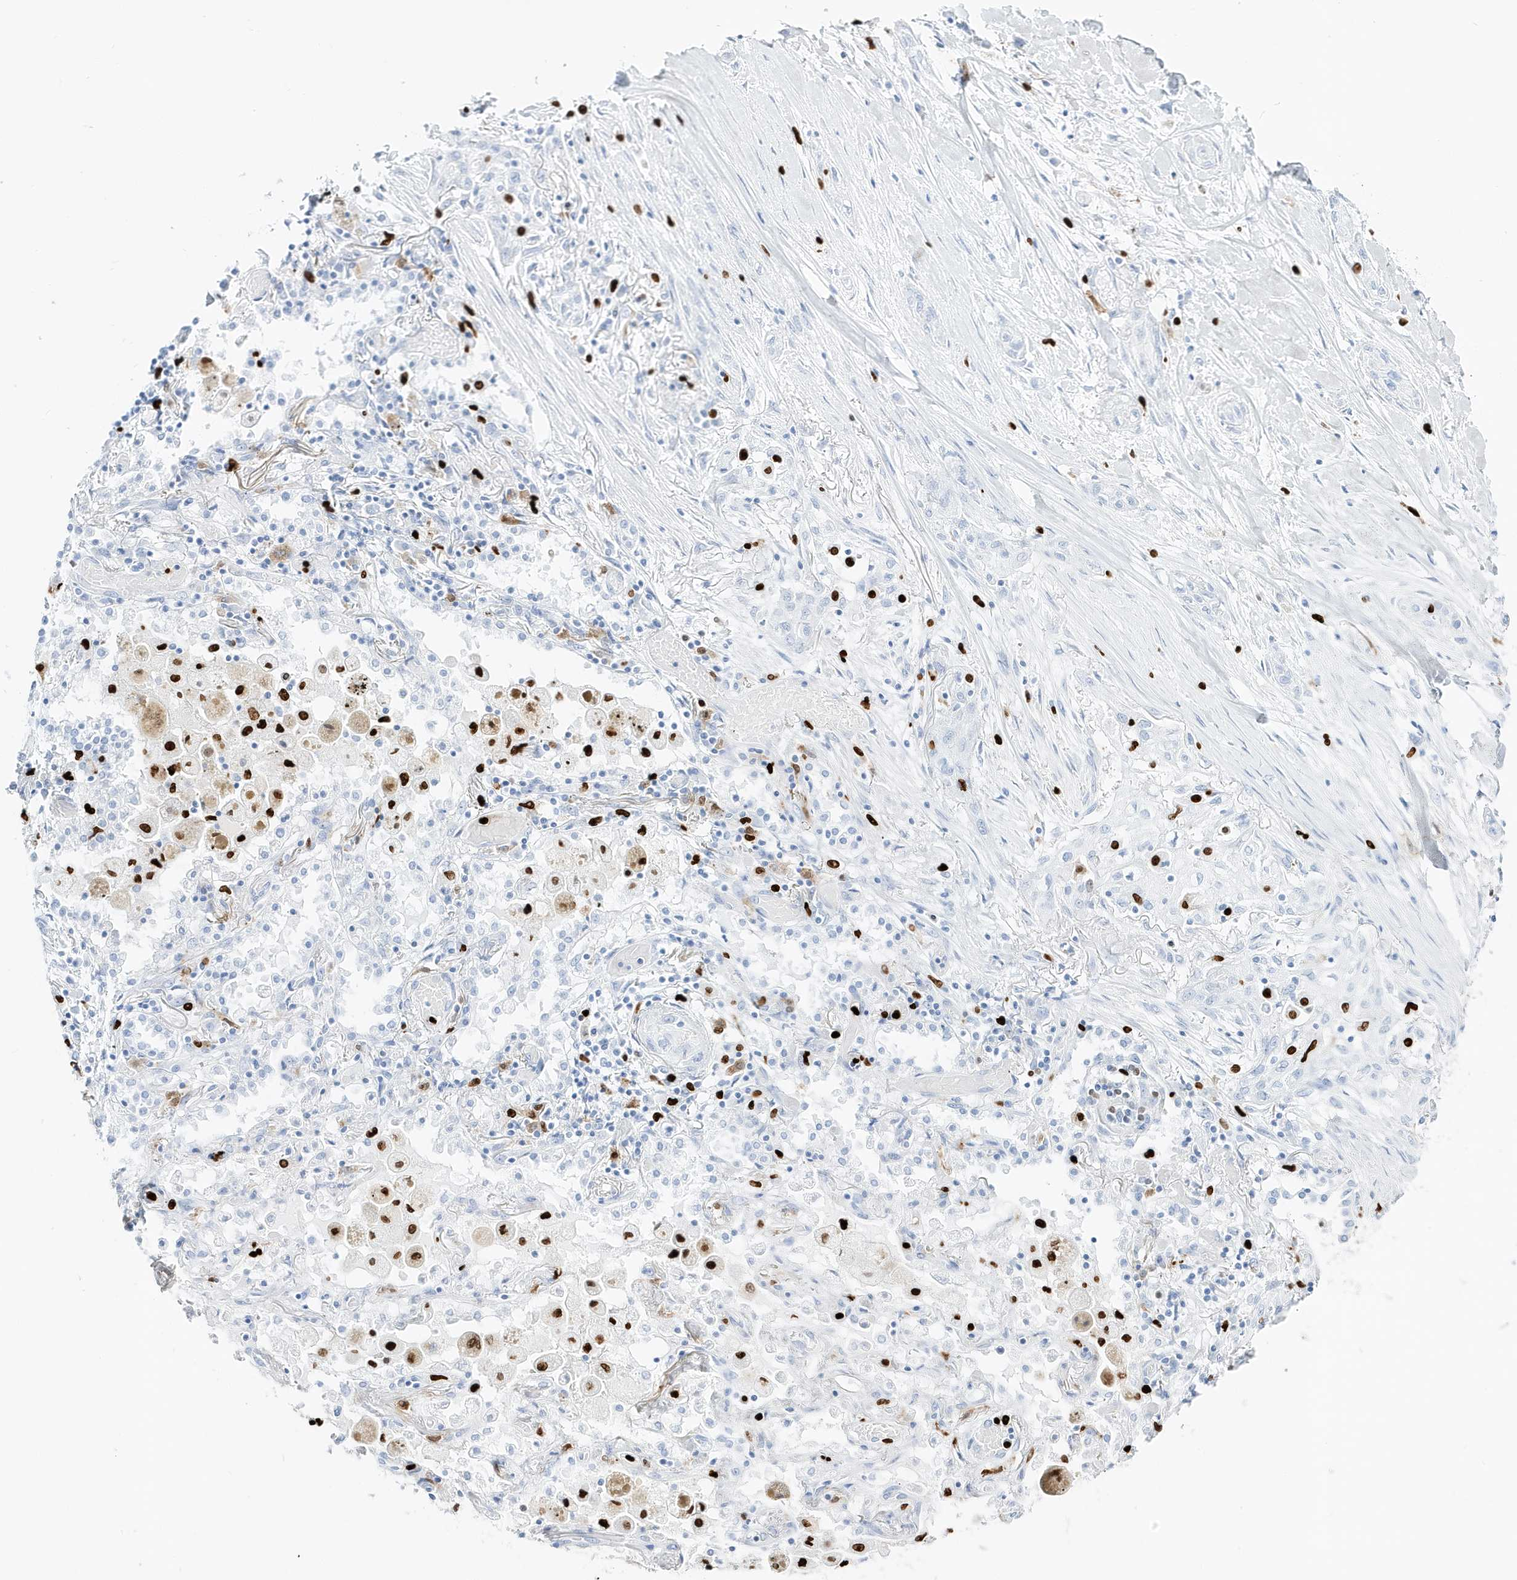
{"staining": {"intensity": "negative", "quantity": "none", "location": "none"}, "tissue": "lung cancer", "cell_type": "Tumor cells", "image_type": "cancer", "snomed": [{"axis": "morphology", "description": "Squamous cell carcinoma, NOS"}, {"axis": "topography", "description": "Lung"}], "caption": "Tumor cells are negative for protein expression in human lung squamous cell carcinoma. (Stains: DAB IHC with hematoxylin counter stain, Microscopy: brightfield microscopy at high magnification).", "gene": "MNDA", "patient": {"sex": "female", "age": 47}}